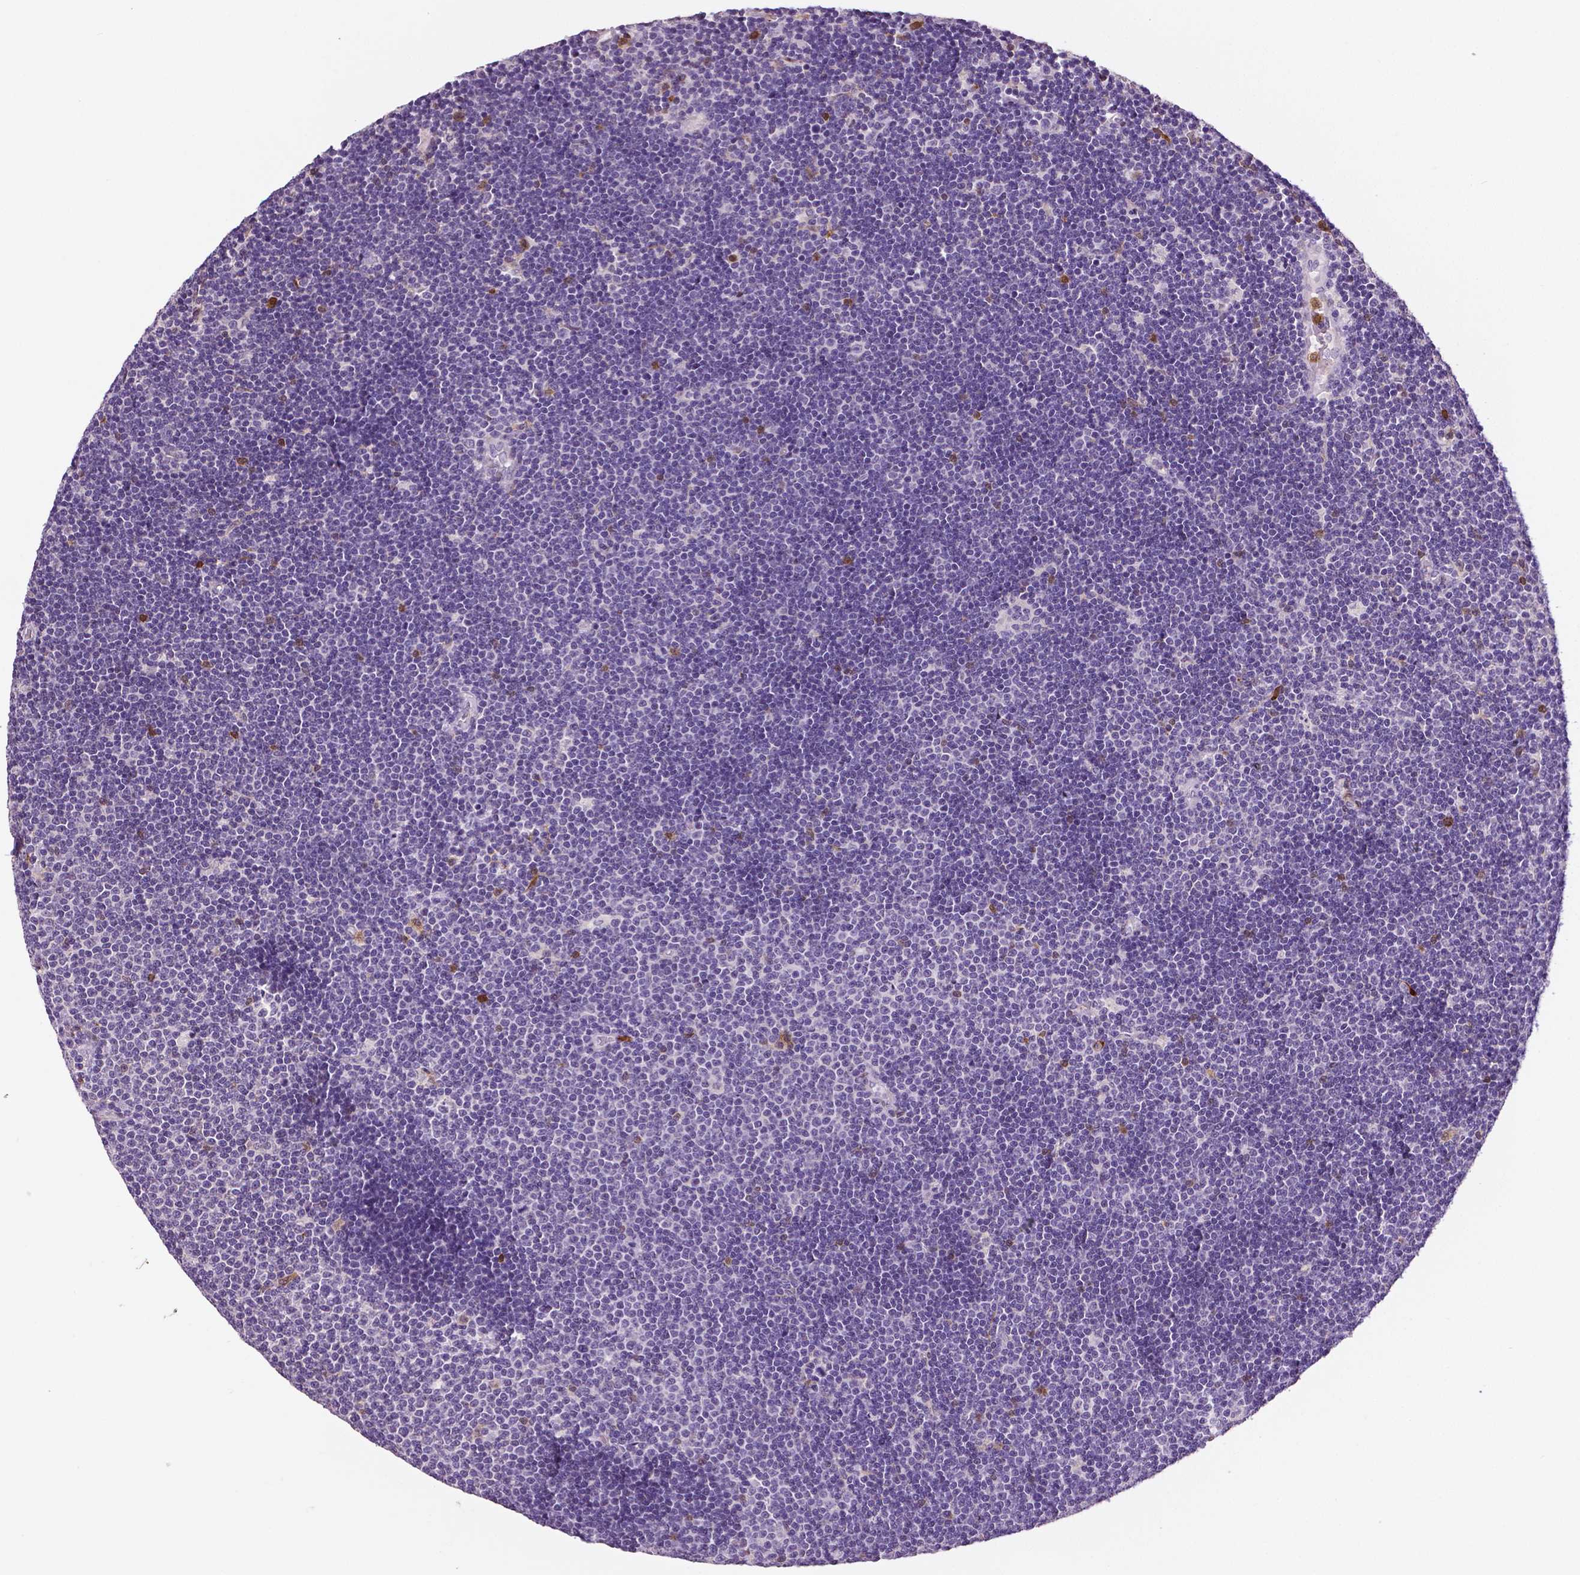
{"staining": {"intensity": "negative", "quantity": "none", "location": "none"}, "tissue": "lymphoma", "cell_type": "Tumor cells", "image_type": "cancer", "snomed": [{"axis": "morphology", "description": "Malignant lymphoma, non-Hodgkin's type, Low grade"}, {"axis": "topography", "description": "Brain"}], "caption": "The immunohistochemistry (IHC) histopathology image has no significant positivity in tumor cells of low-grade malignant lymphoma, non-Hodgkin's type tissue.", "gene": "PHGDH", "patient": {"sex": "female", "age": 66}}